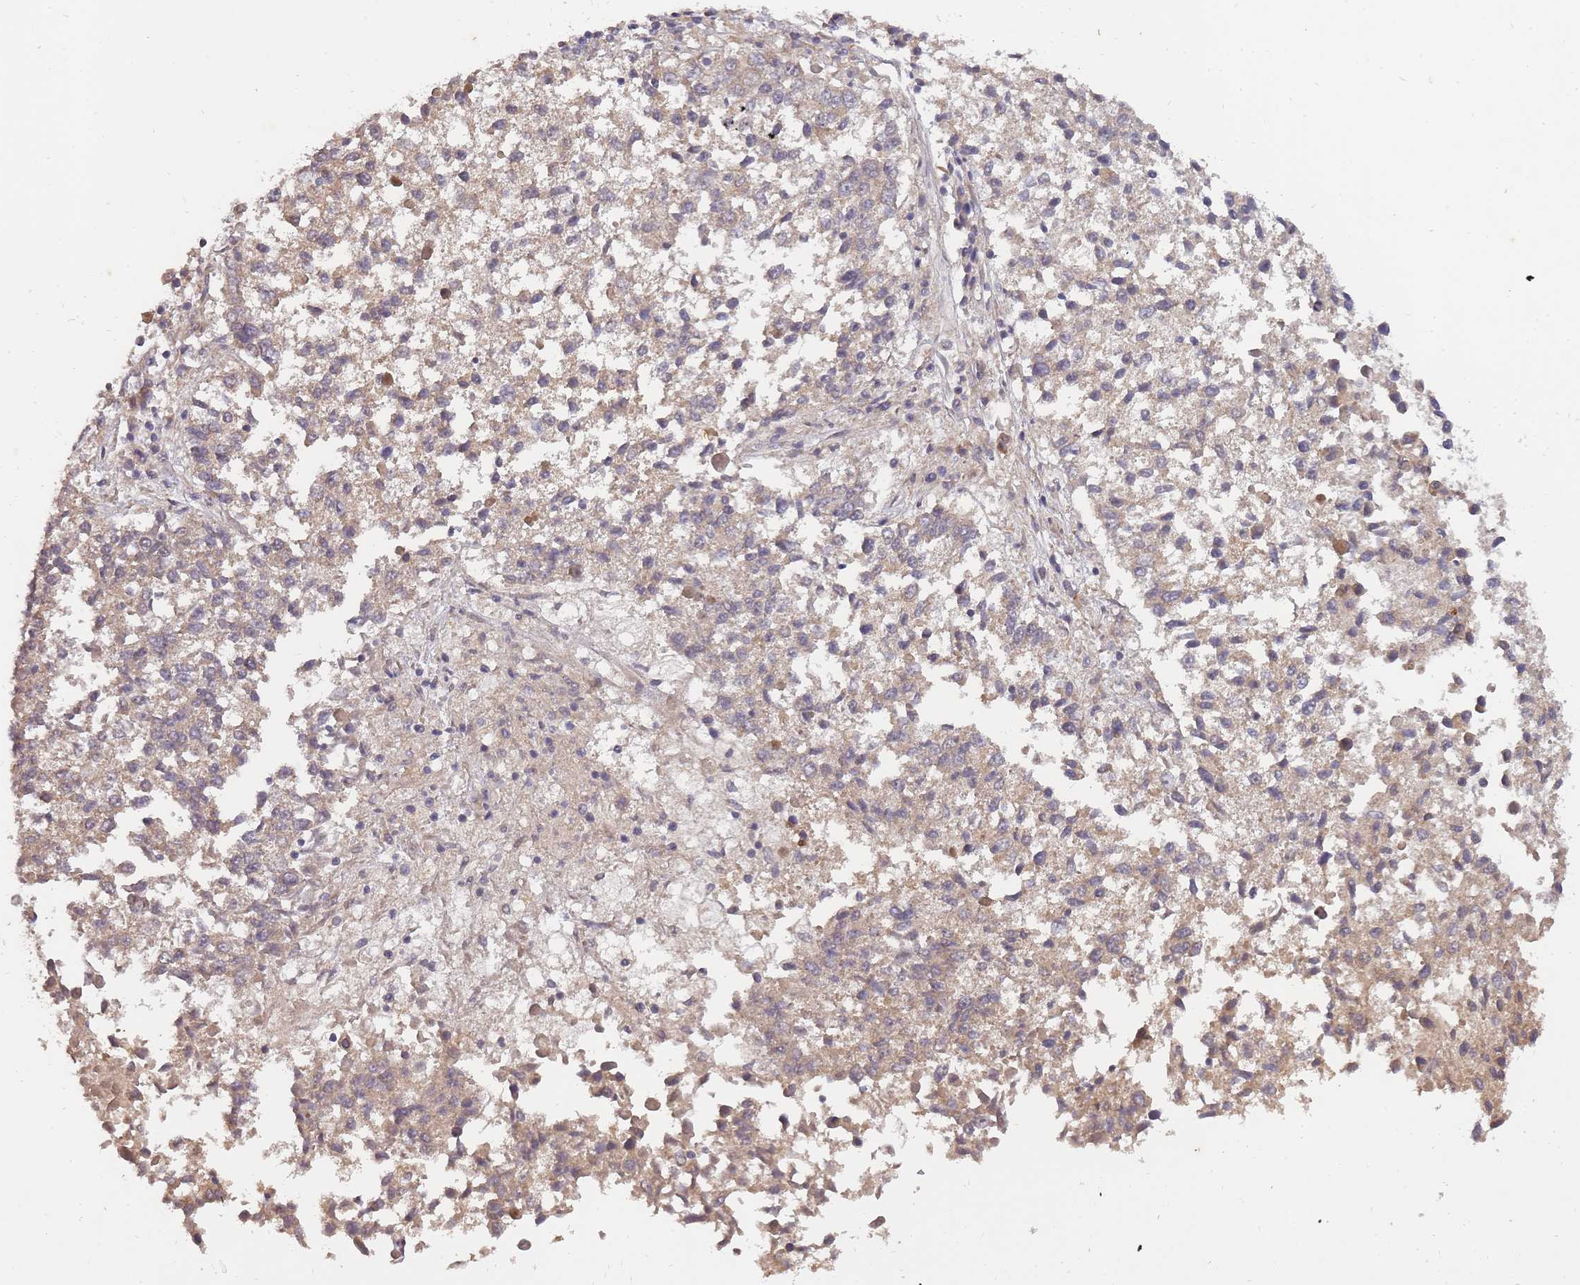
{"staining": {"intensity": "weak", "quantity": ">75%", "location": "cytoplasmic/membranous"}, "tissue": "lung cancer", "cell_type": "Tumor cells", "image_type": "cancer", "snomed": [{"axis": "morphology", "description": "Squamous cell carcinoma, NOS"}, {"axis": "topography", "description": "Lung"}], "caption": "Immunohistochemical staining of lung squamous cell carcinoma exhibits low levels of weak cytoplasmic/membranous protein expression in approximately >75% of tumor cells.", "gene": "SMC6", "patient": {"sex": "male", "age": 73}}